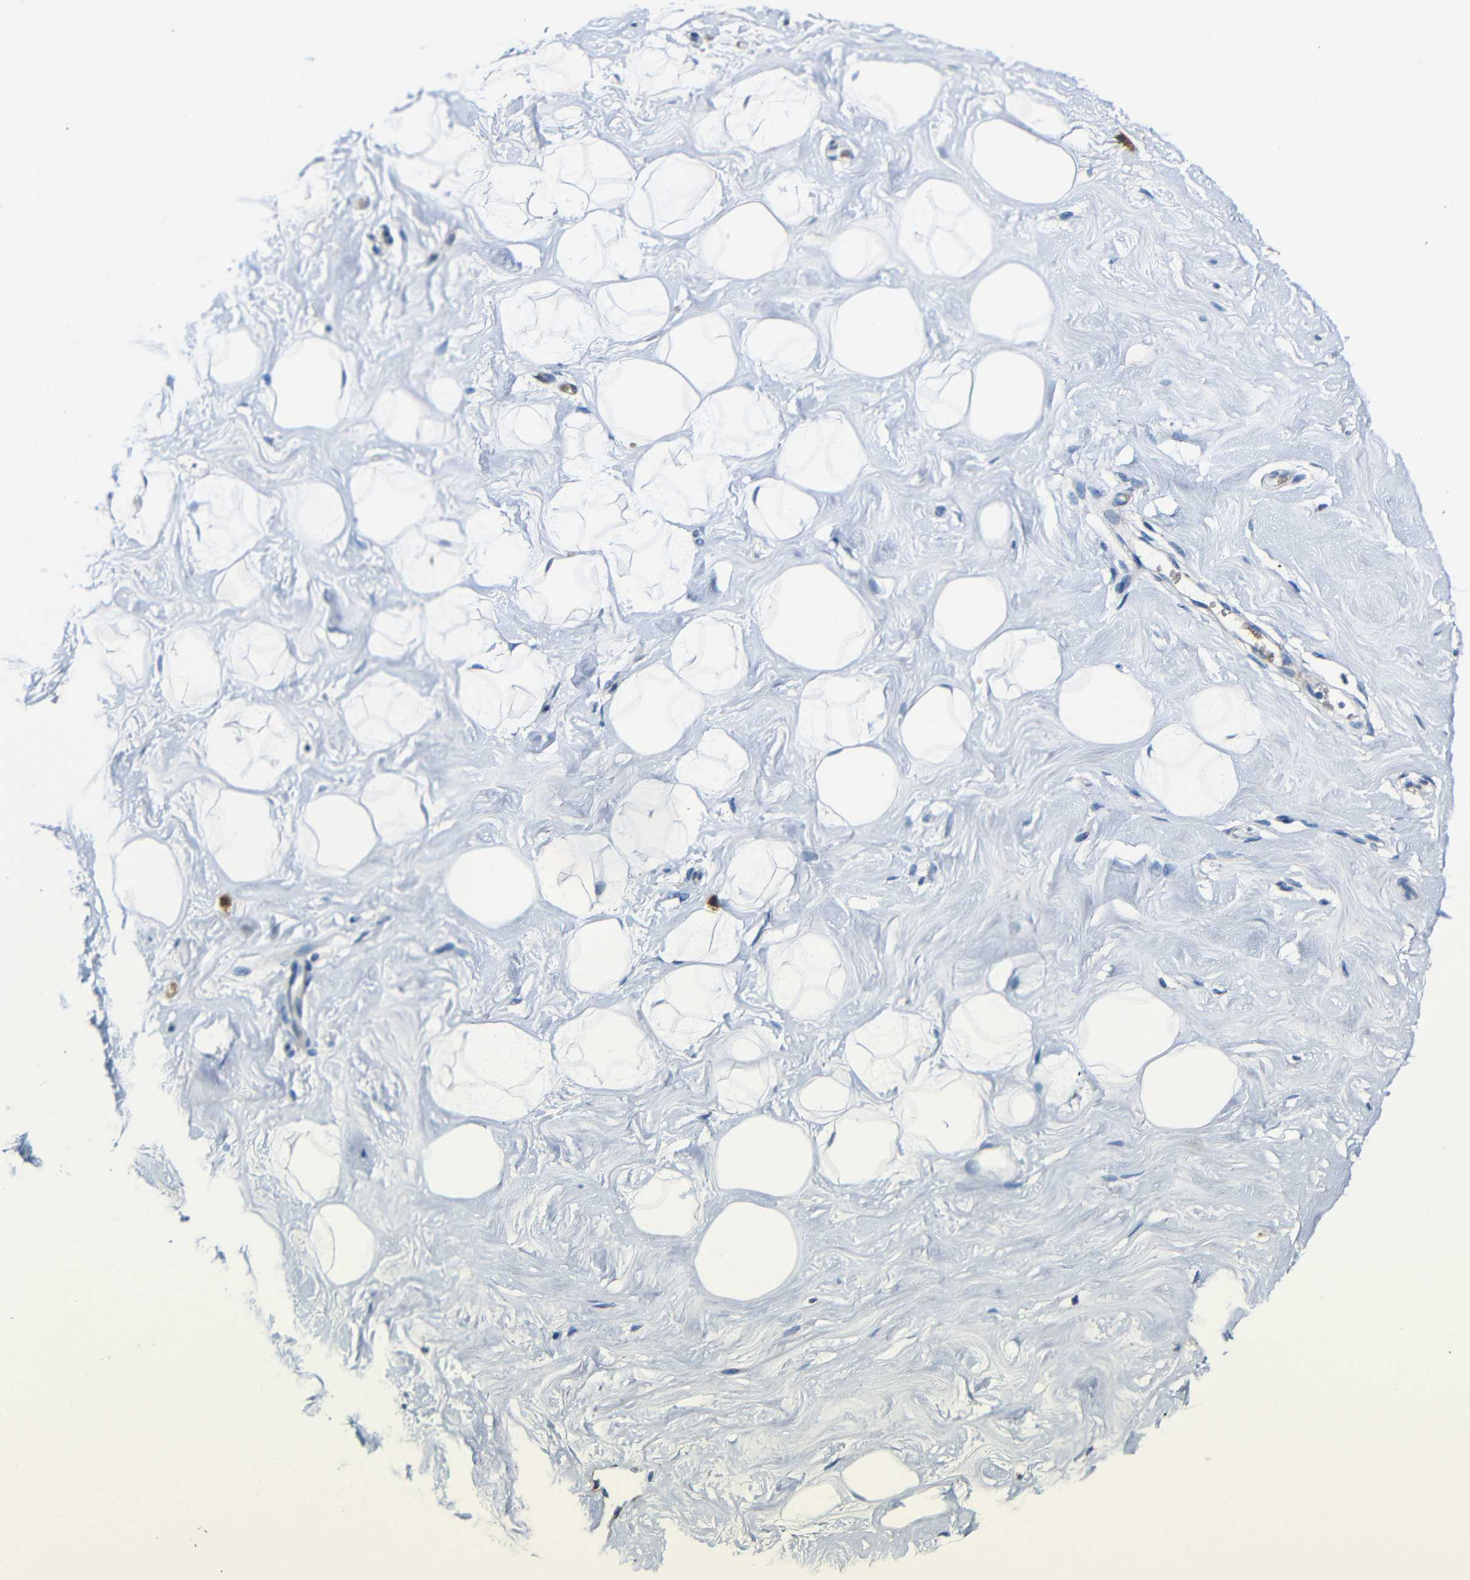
{"staining": {"intensity": "negative", "quantity": "none", "location": "none"}, "tissue": "breast", "cell_type": "Adipocytes", "image_type": "normal", "snomed": [{"axis": "morphology", "description": "Normal tissue, NOS"}, {"axis": "topography", "description": "Breast"}], "caption": "This is an IHC photomicrograph of normal human breast. There is no expression in adipocytes.", "gene": "ACKR2", "patient": {"sex": "female", "age": 23}}